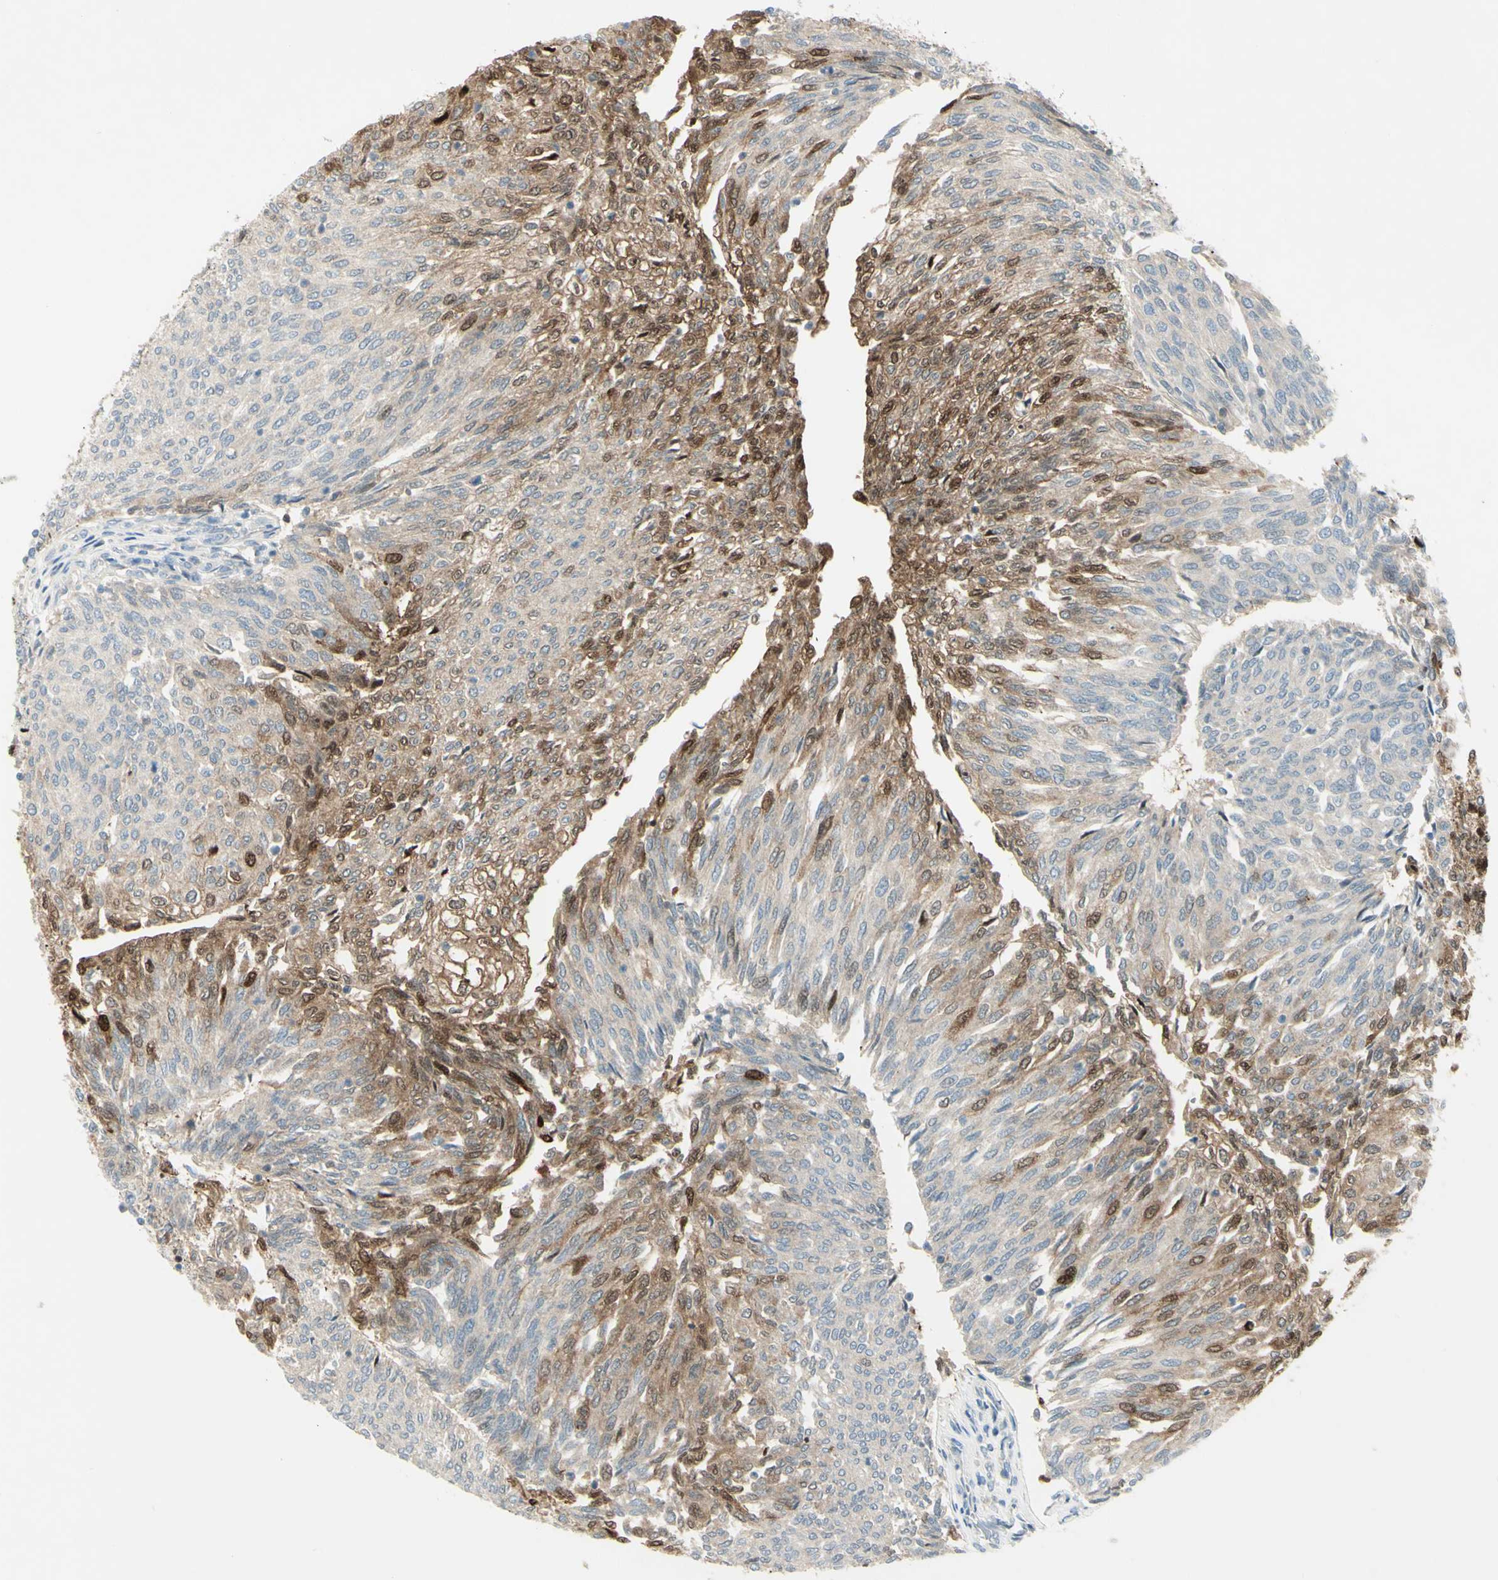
{"staining": {"intensity": "moderate", "quantity": "25%-75%", "location": "cytoplasmic/membranous,nuclear"}, "tissue": "urothelial cancer", "cell_type": "Tumor cells", "image_type": "cancer", "snomed": [{"axis": "morphology", "description": "Urothelial carcinoma, Low grade"}, {"axis": "topography", "description": "Urinary bladder"}], "caption": "A high-resolution image shows IHC staining of urothelial carcinoma (low-grade), which shows moderate cytoplasmic/membranous and nuclear expression in approximately 25%-75% of tumor cells.", "gene": "C1orf159", "patient": {"sex": "female", "age": 79}}